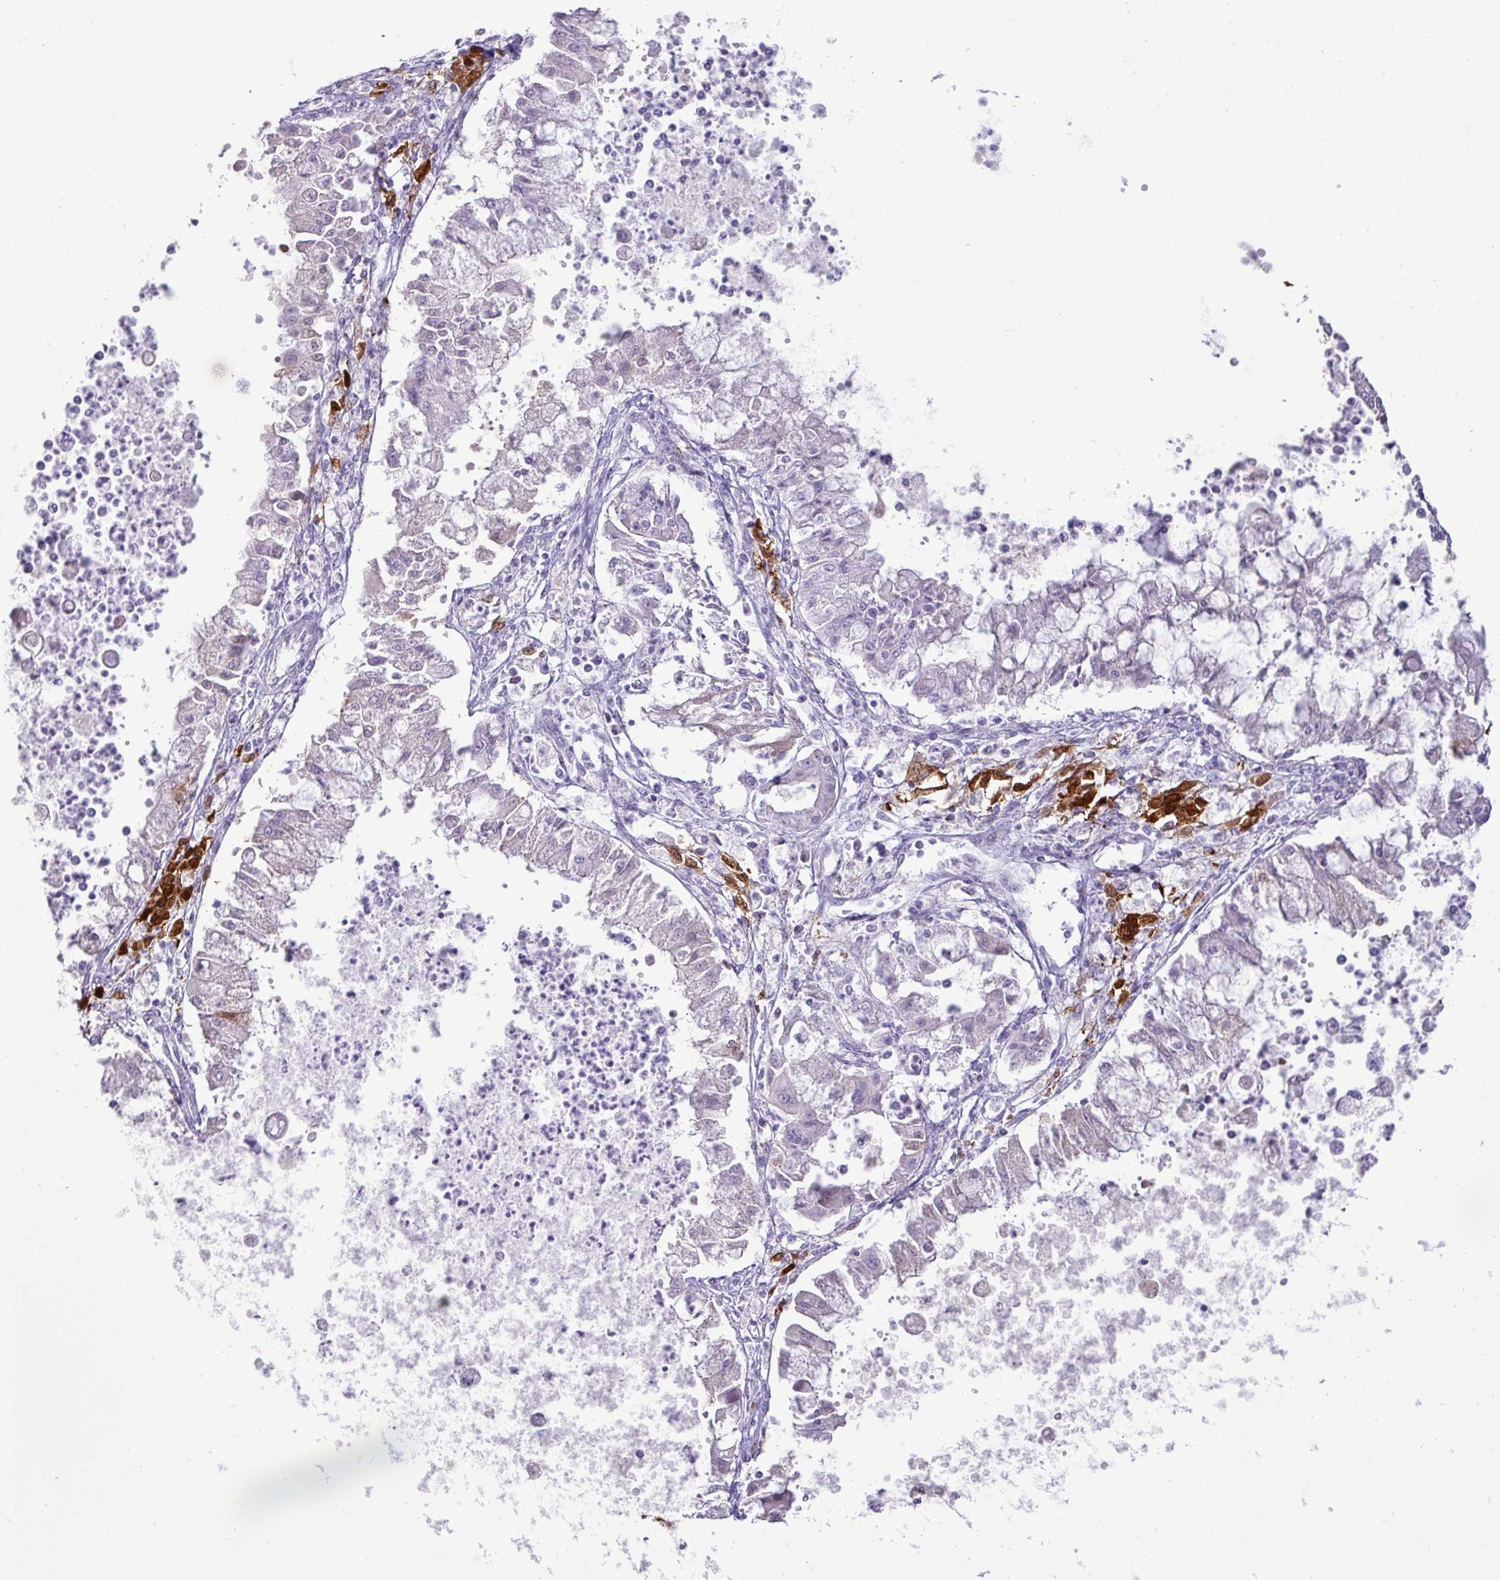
{"staining": {"intensity": "negative", "quantity": "none", "location": "none"}, "tissue": "ovarian cancer", "cell_type": "Tumor cells", "image_type": "cancer", "snomed": [{"axis": "morphology", "description": "Cystadenocarcinoma, mucinous, NOS"}, {"axis": "topography", "description": "Ovary"}], "caption": "Tumor cells show no significant positivity in ovarian mucinous cystadenocarcinoma. (DAB (3,3'-diaminobenzidine) immunohistochemistry (IHC), high magnification).", "gene": "GSTA3", "patient": {"sex": "female", "age": 70}}